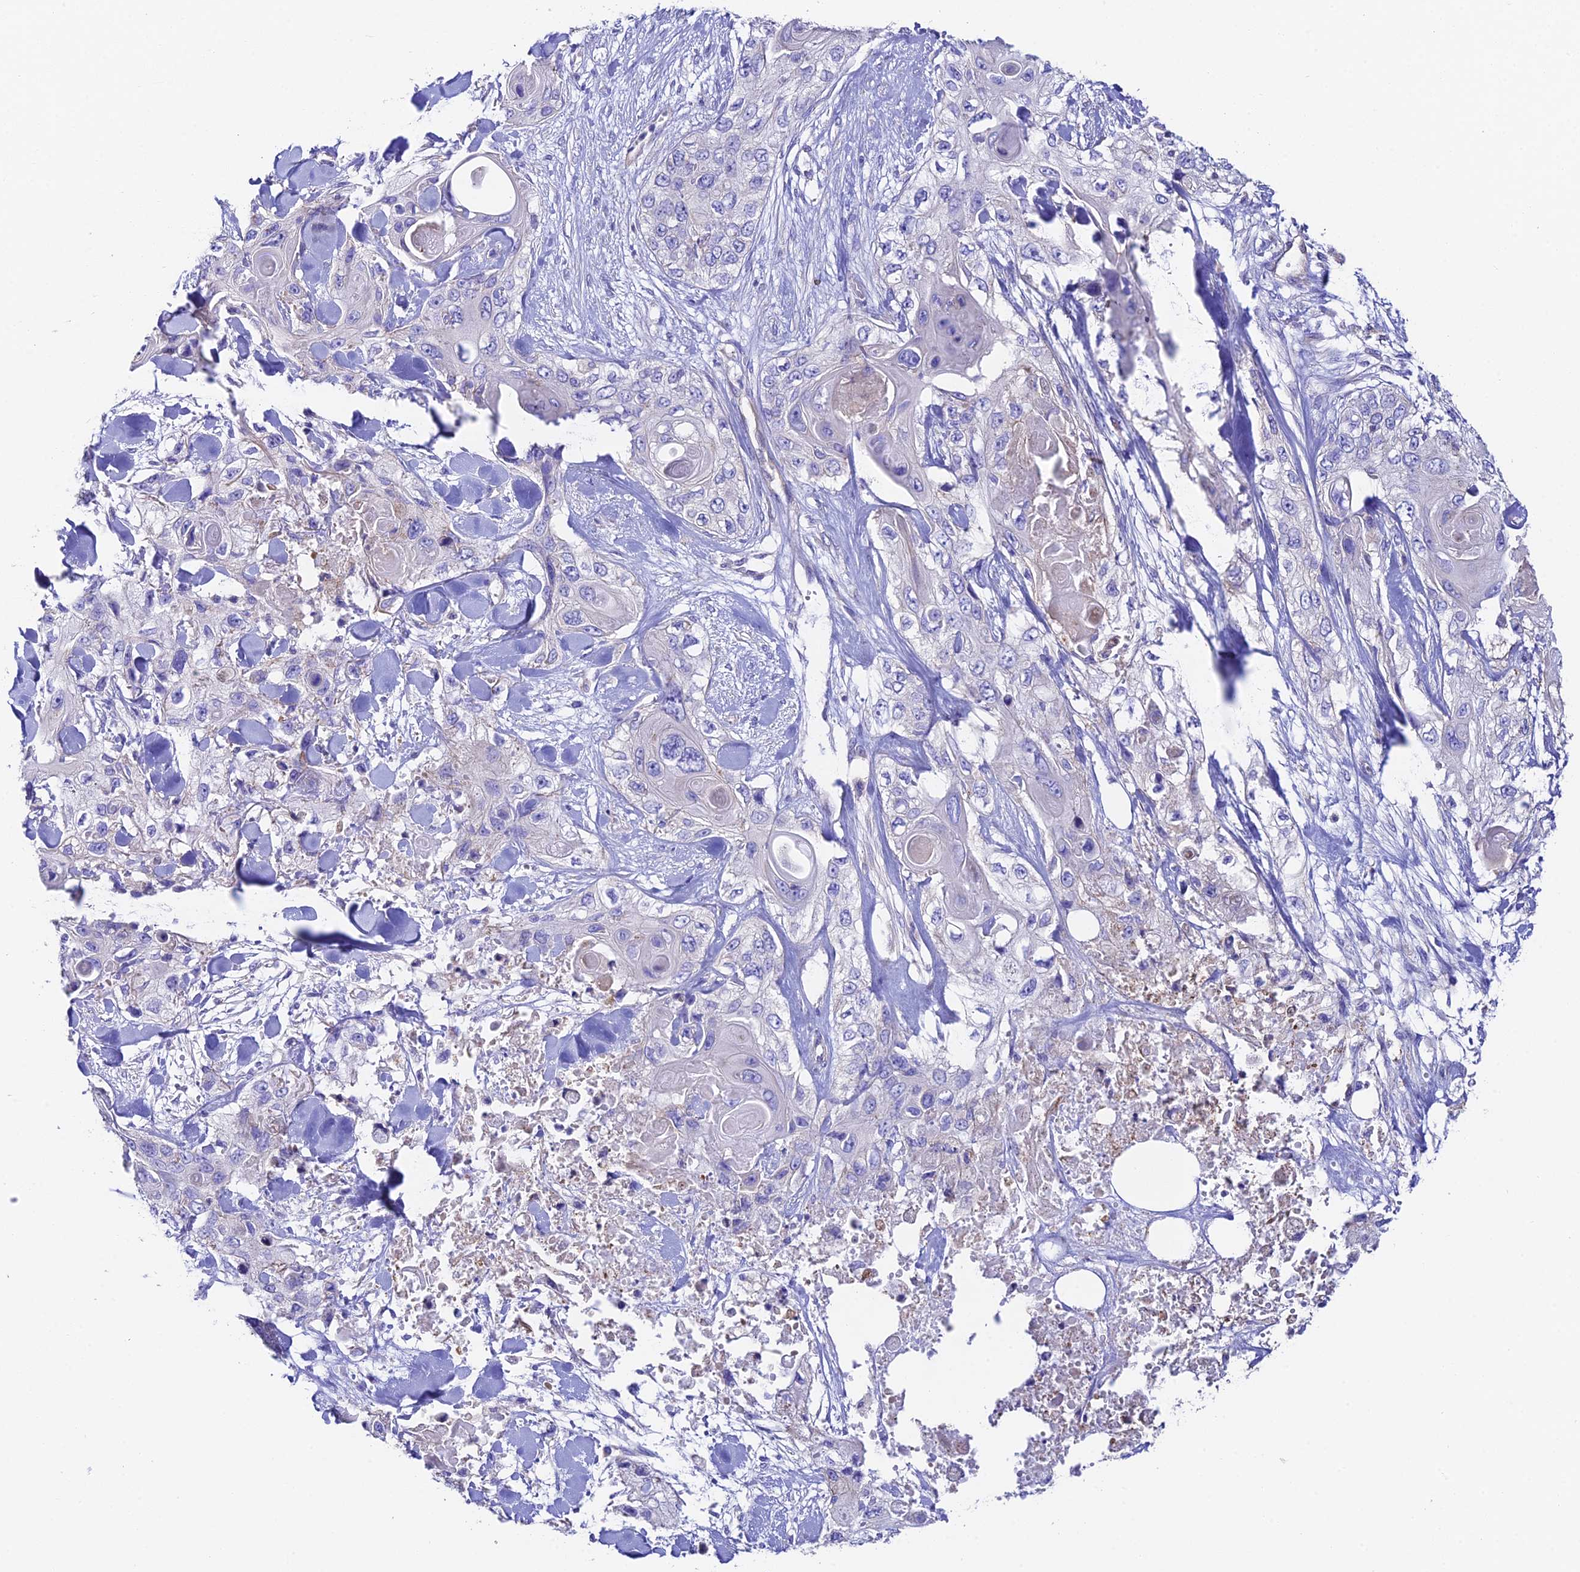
{"staining": {"intensity": "negative", "quantity": "none", "location": "none"}, "tissue": "skin cancer", "cell_type": "Tumor cells", "image_type": "cancer", "snomed": [{"axis": "morphology", "description": "Normal tissue, NOS"}, {"axis": "morphology", "description": "Squamous cell carcinoma, NOS"}, {"axis": "topography", "description": "Skin"}], "caption": "Tumor cells are negative for protein expression in human squamous cell carcinoma (skin). (DAB (3,3'-diaminobenzidine) IHC visualized using brightfield microscopy, high magnification).", "gene": "QRFP", "patient": {"sex": "male", "age": 72}}